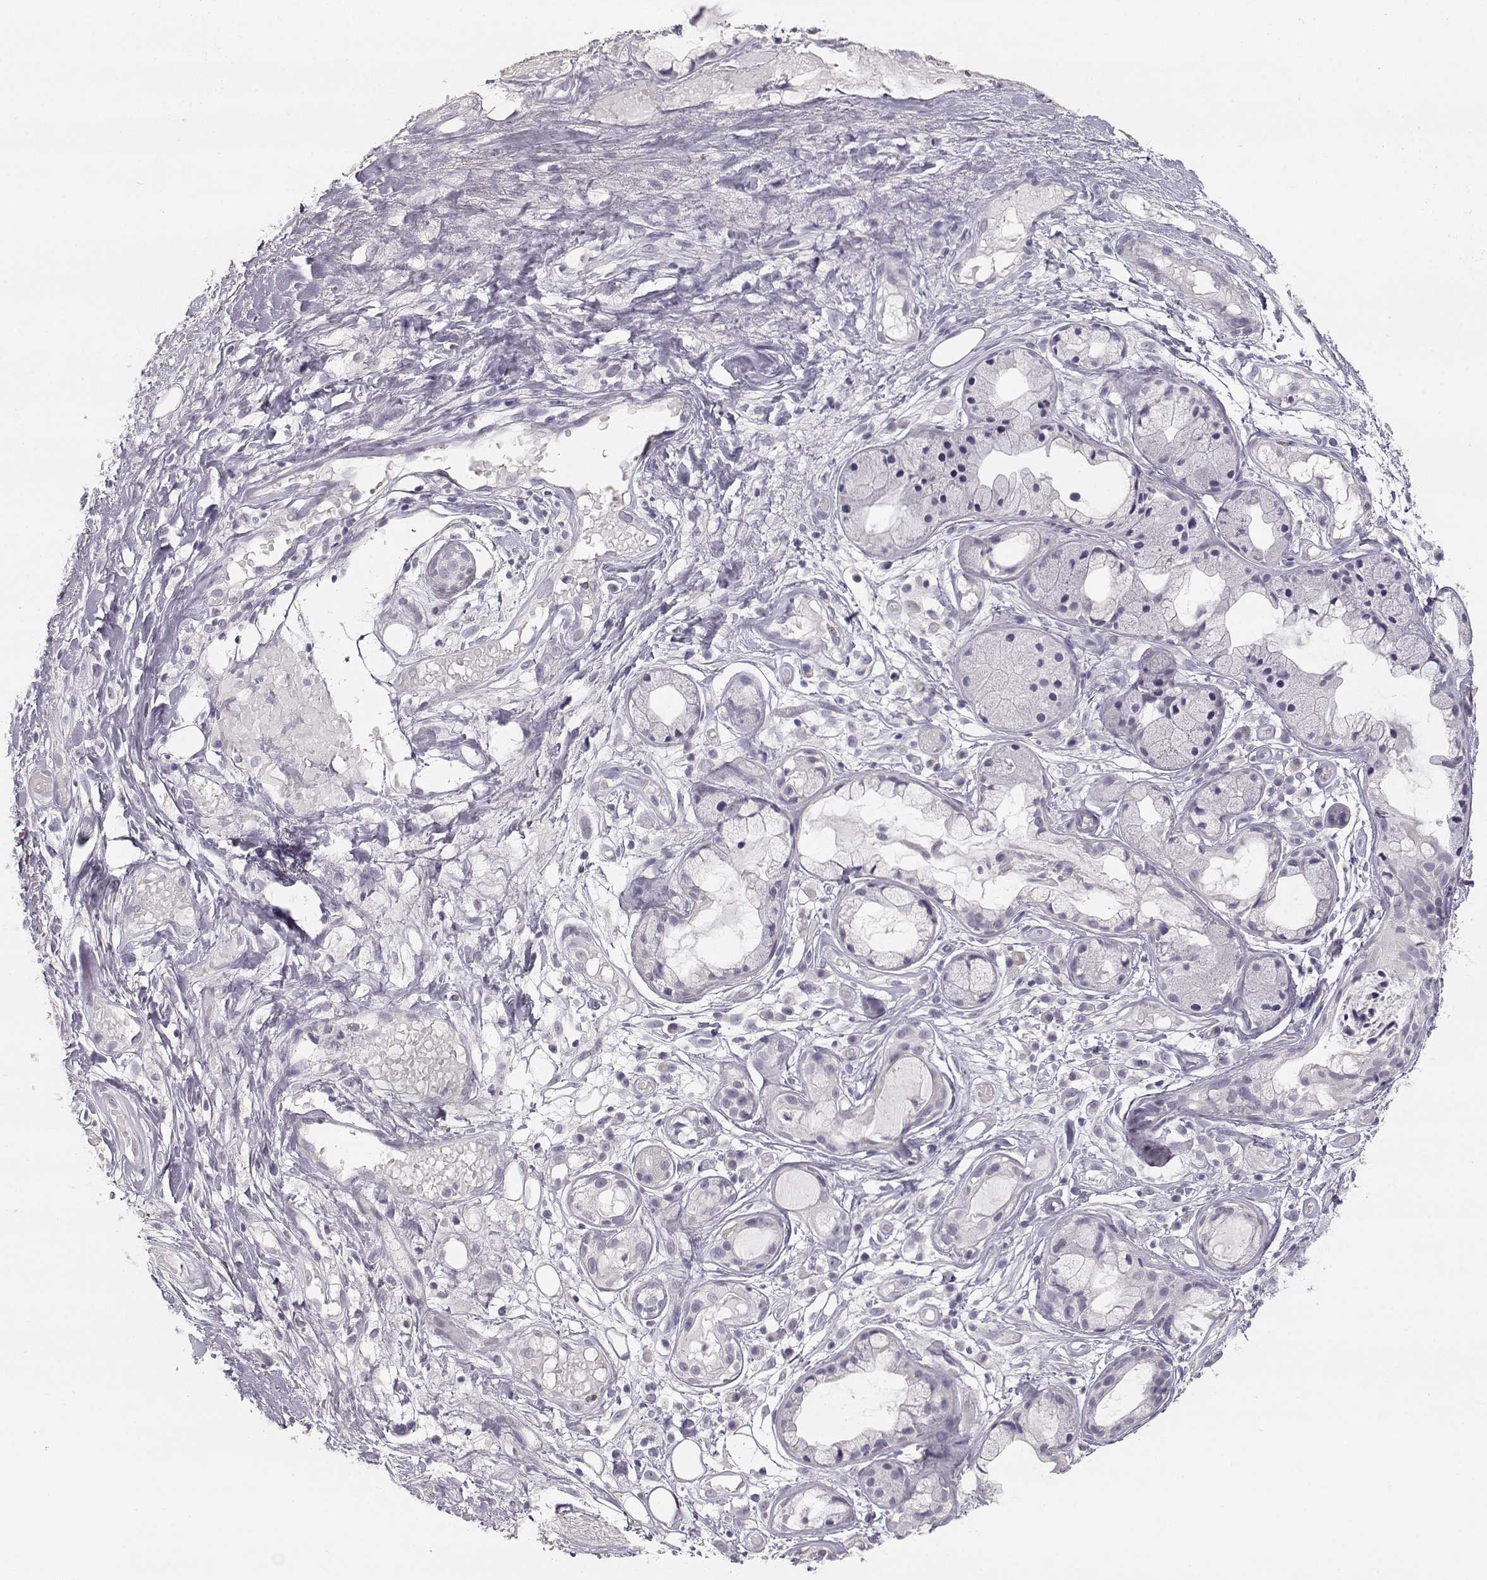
{"staining": {"intensity": "negative", "quantity": "none", "location": "none"}, "tissue": "soft tissue", "cell_type": "Fibroblasts", "image_type": "normal", "snomed": [{"axis": "morphology", "description": "Normal tissue, NOS"}, {"axis": "topography", "description": "Cartilage tissue"}], "caption": "A high-resolution micrograph shows immunohistochemistry staining of normal soft tissue, which shows no significant positivity in fibroblasts. Nuclei are stained in blue.", "gene": "TKTL1", "patient": {"sex": "male", "age": 62}}